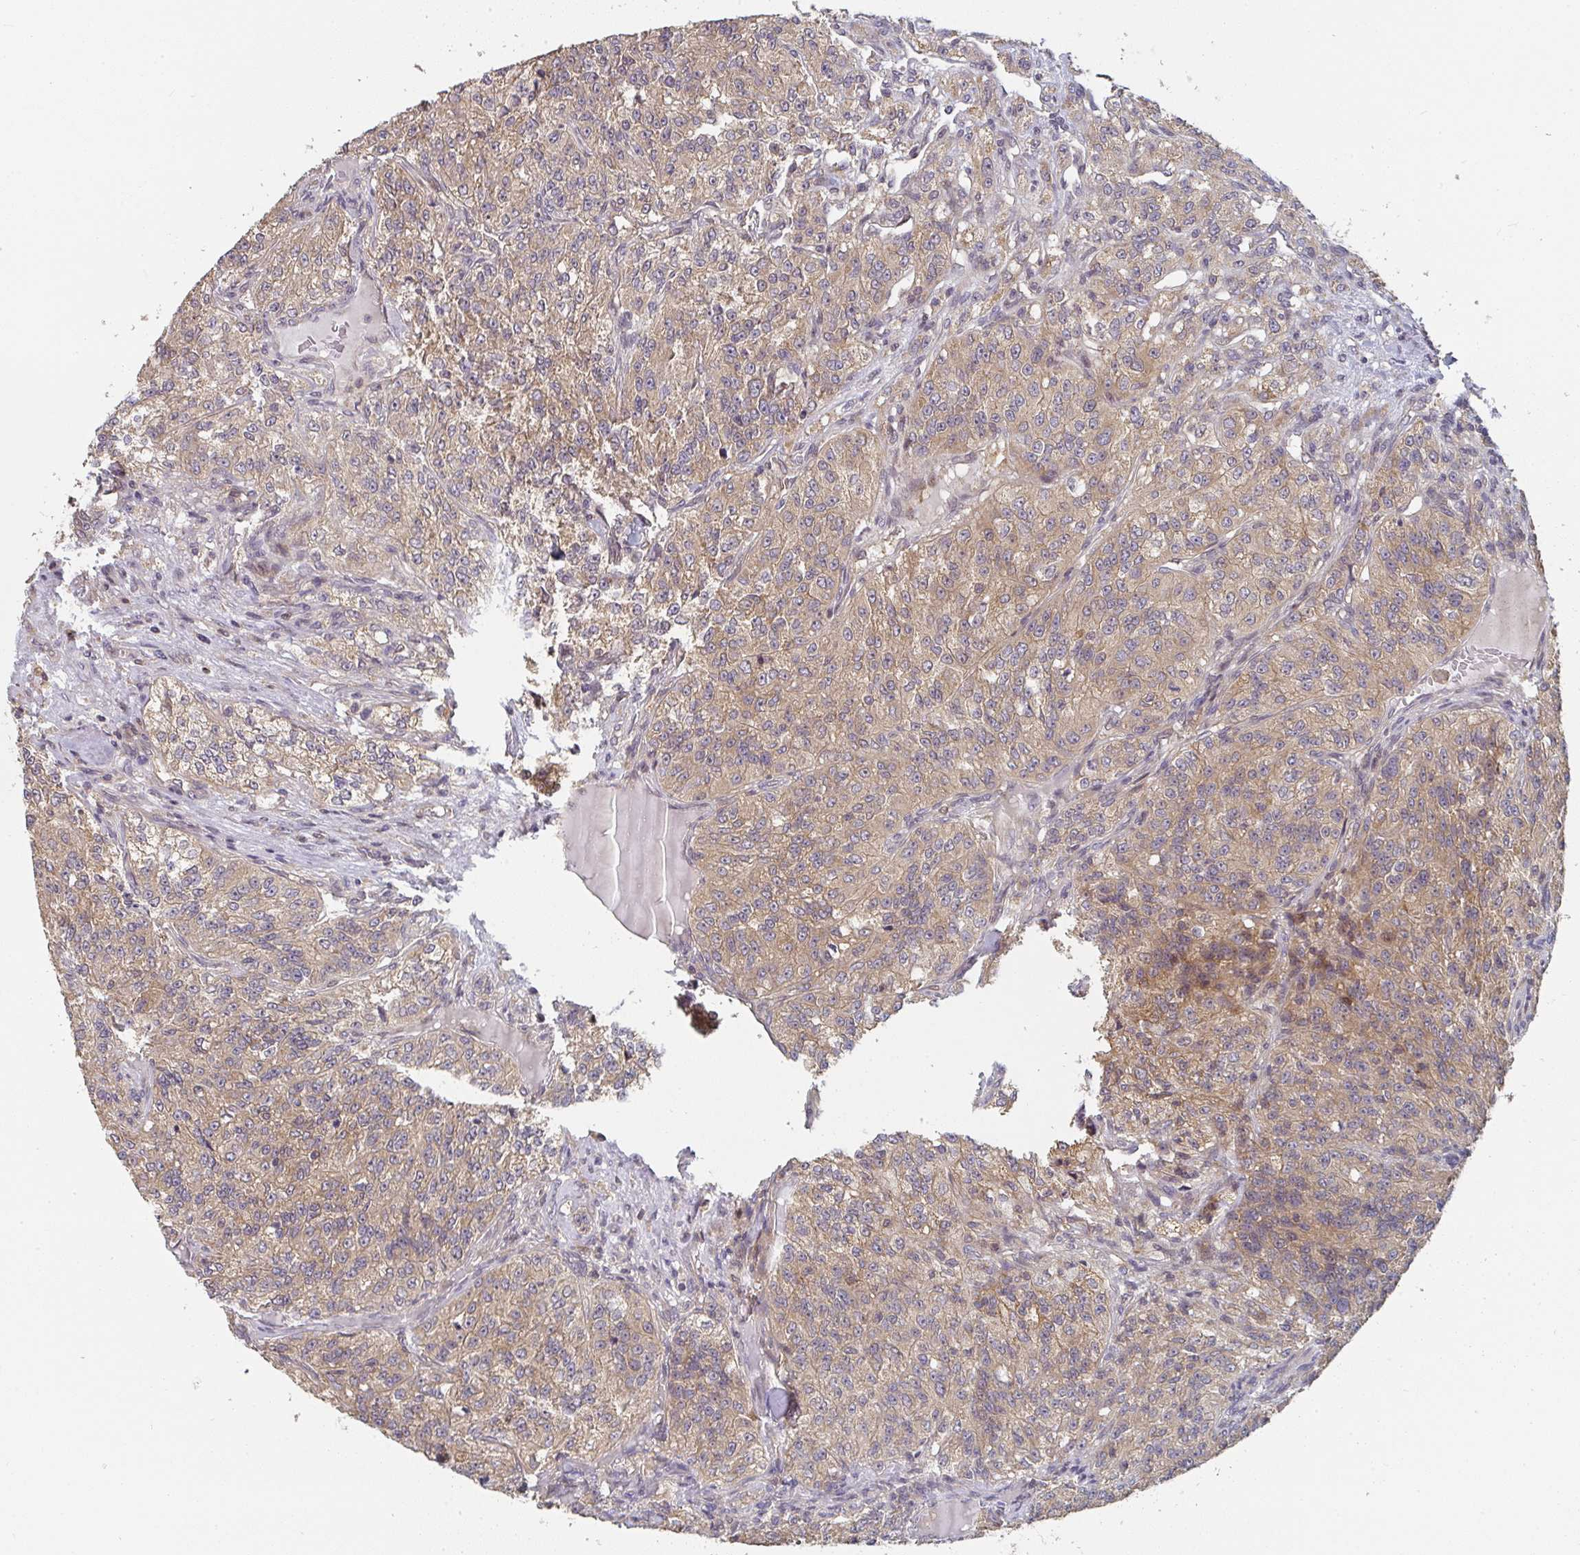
{"staining": {"intensity": "moderate", "quantity": ">75%", "location": "cytoplasmic/membranous"}, "tissue": "renal cancer", "cell_type": "Tumor cells", "image_type": "cancer", "snomed": [{"axis": "morphology", "description": "Adenocarcinoma, NOS"}, {"axis": "topography", "description": "Kidney"}], "caption": "Renal cancer stained with DAB (3,3'-diaminobenzidine) immunohistochemistry reveals medium levels of moderate cytoplasmic/membranous positivity in about >75% of tumor cells.", "gene": "RANGRF", "patient": {"sex": "female", "age": 63}}